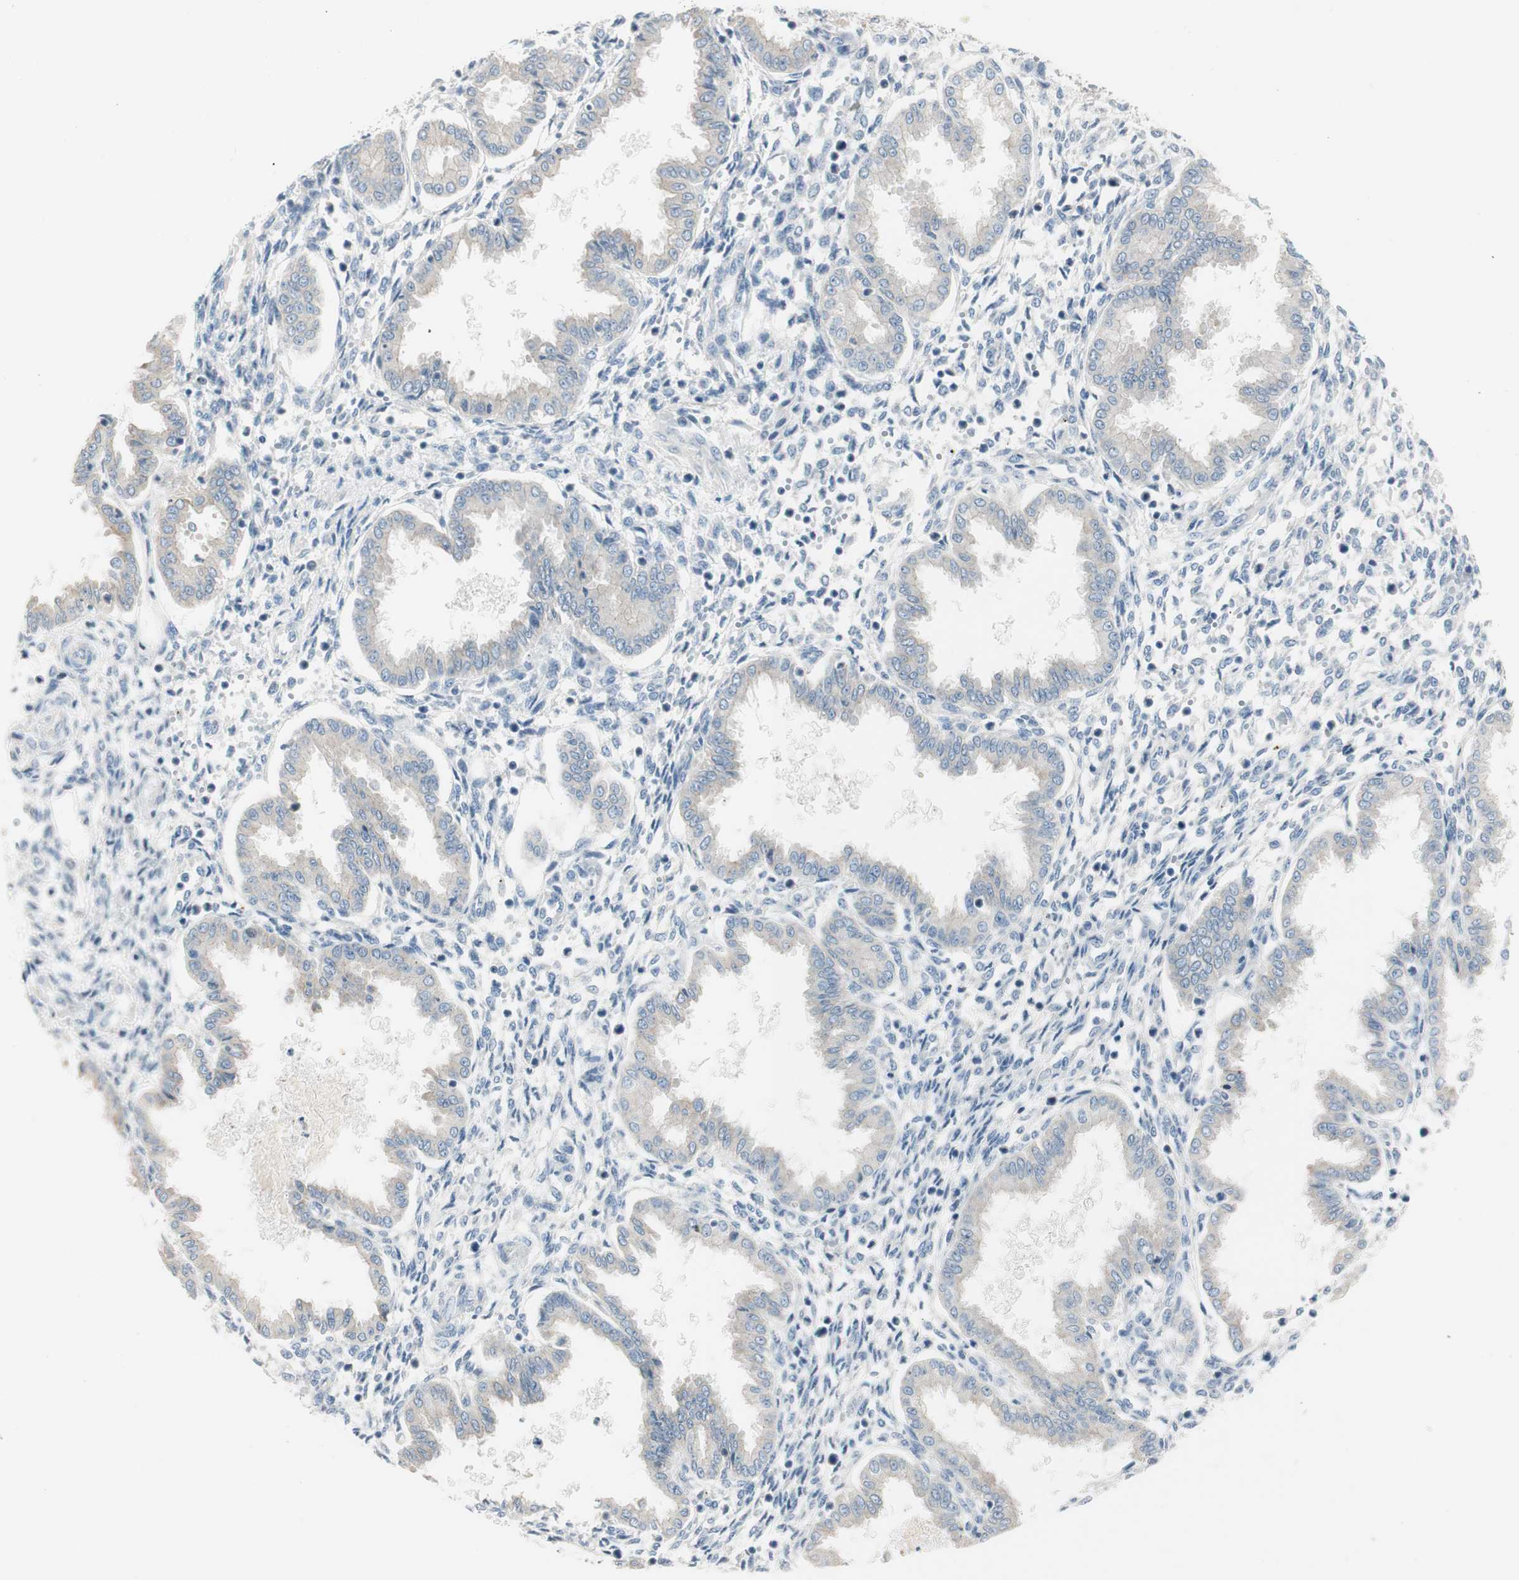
{"staining": {"intensity": "weak", "quantity": "<25%", "location": "cytoplasmic/membranous"}, "tissue": "endometrium", "cell_type": "Cells in endometrial stroma", "image_type": "normal", "snomed": [{"axis": "morphology", "description": "Normal tissue, NOS"}, {"axis": "topography", "description": "Endometrium"}], "caption": "This is an IHC histopathology image of benign human endometrium. There is no expression in cells in endometrial stroma.", "gene": "SPINK4", "patient": {"sex": "female", "age": 33}}